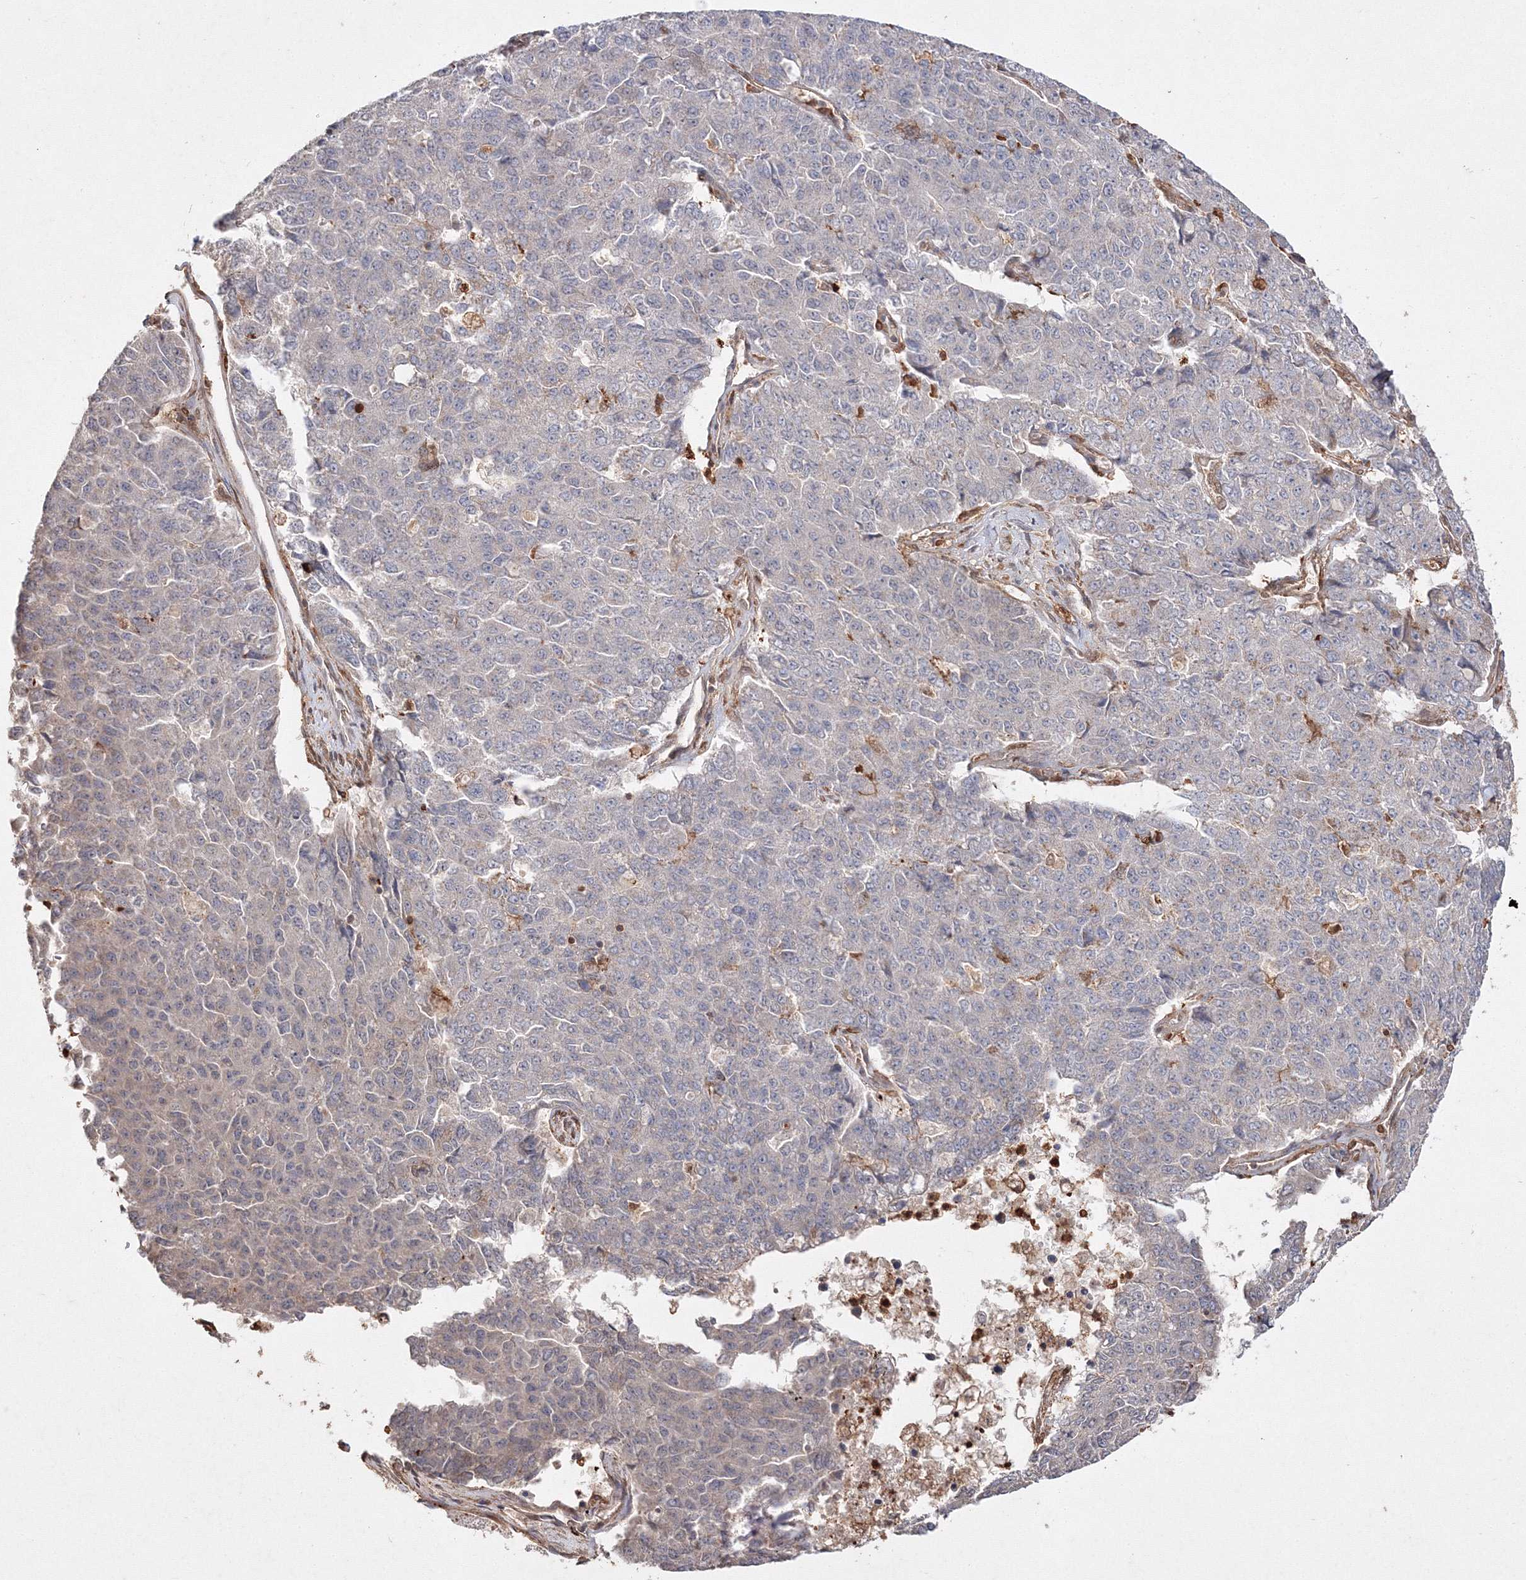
{"staining": {"intensity": "negative", "quantity": "none", "location": "none"}, "tissue": "pancreatic cancer", "cell_type": "Tumor cells", "image_type": "cancer", "snomed": [{"axis": "morphology", "description": "Adenocarcinoma, NOS"}, {"axis": "topography", "description": "Pancreas"}], "caption": "A micrograph of pancreatic cancer (adenocarcinoma) stained for a protein displays no brown staining in tumor cells. (Brightfield microscopy of DAB immunohistochemistry at high magnification).", "gene": "S100A11", "patient": {"sex": "male", "age": 50}}